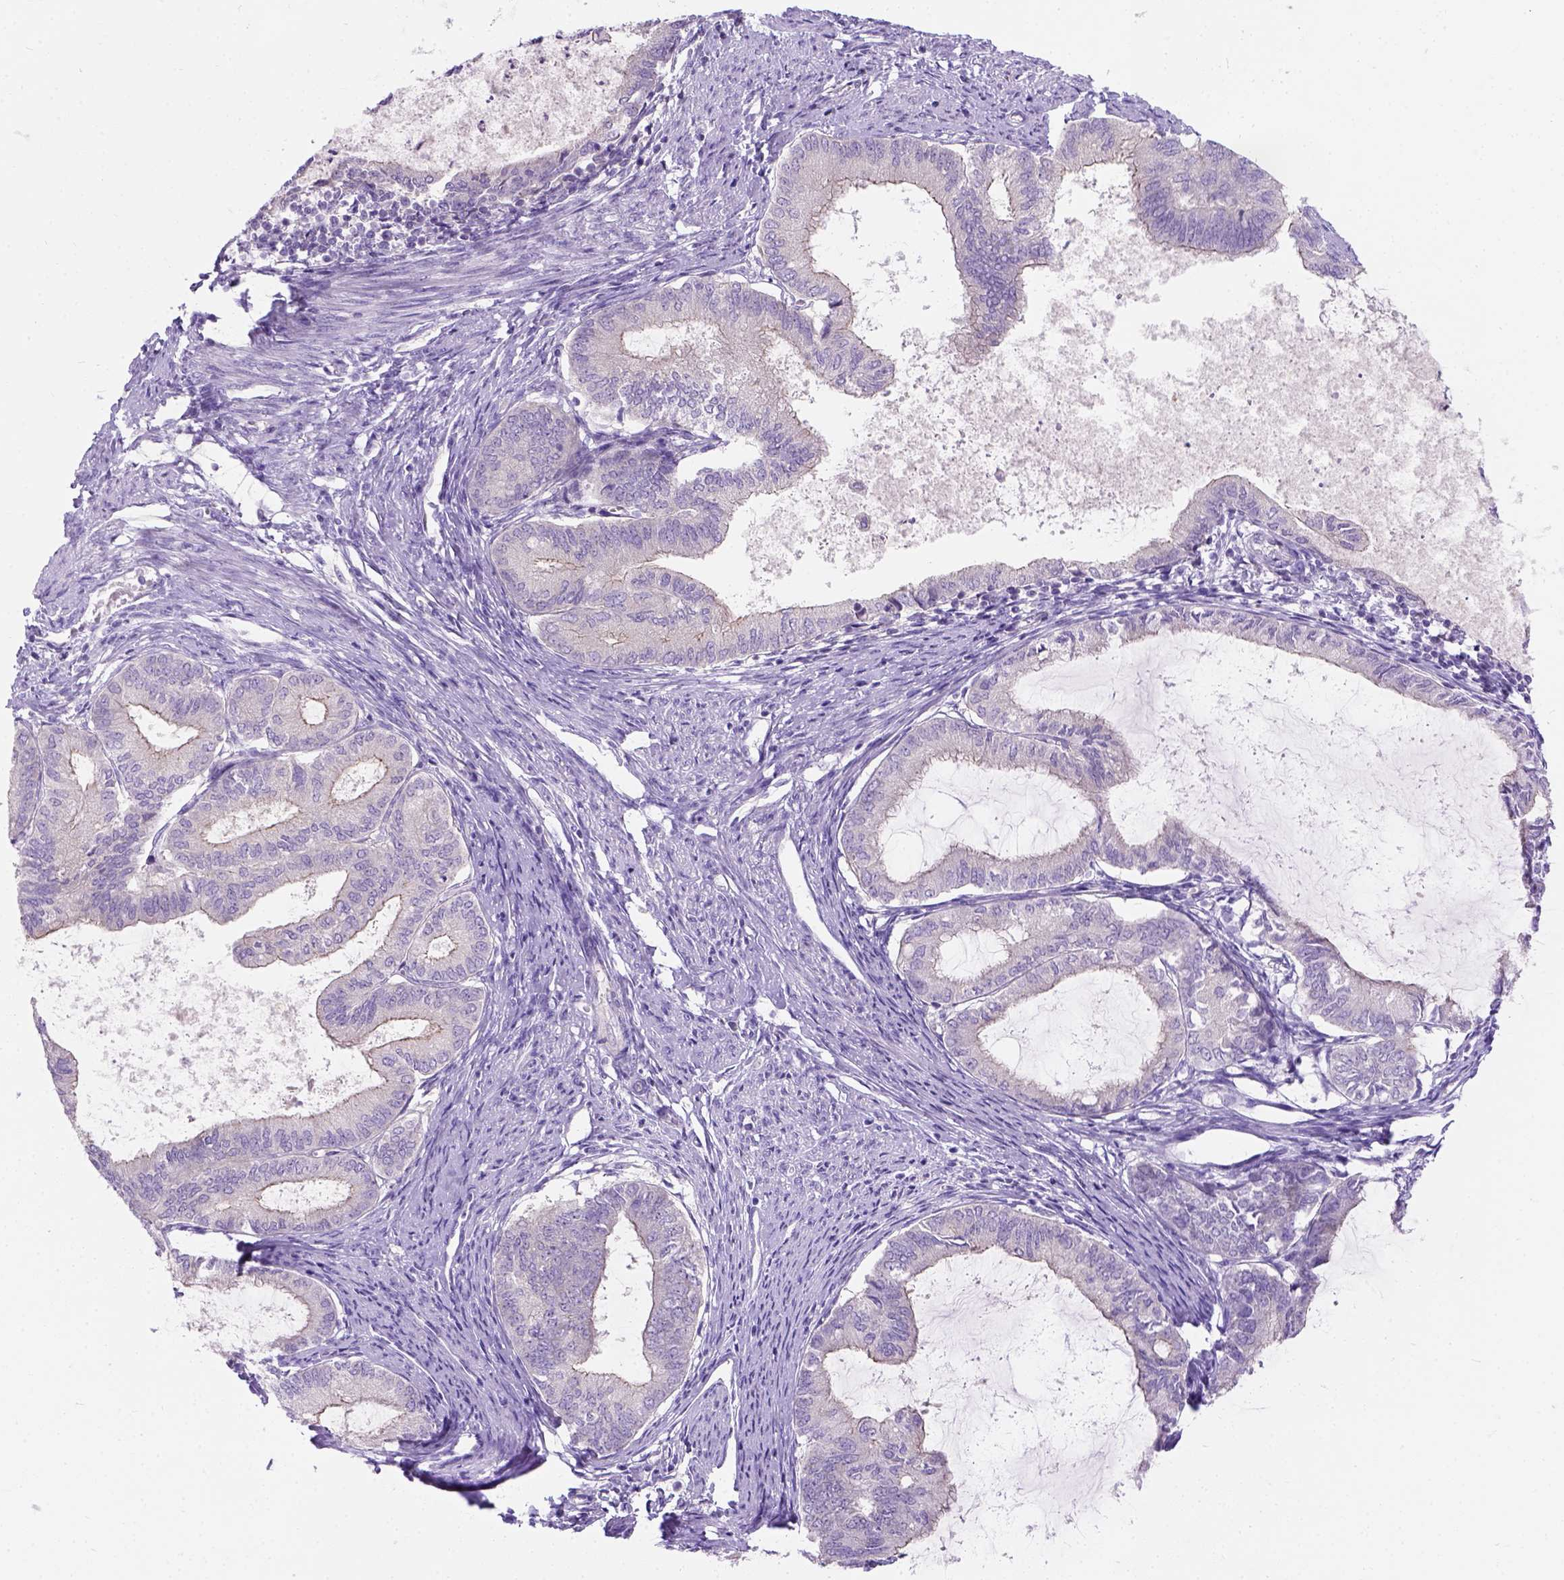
{"staining": {"intensity": "negative", "quantity": "none", "location": "none"}, "tissue": "endometrial cancer", "cell_type": "Tumor cells", "image_type": "cancer", "snomed": [{"axis": "morphology", "description": "Adenocarcinoma, NOS"}, {"axis": "topography", "description": "Endometrium"}], "caption": "Histopathology image shows no protein staining in tumor cells of endometrial cancer tissue.", "gene": "C20orf144", "patient": {"sex": "female", "age": 86}}